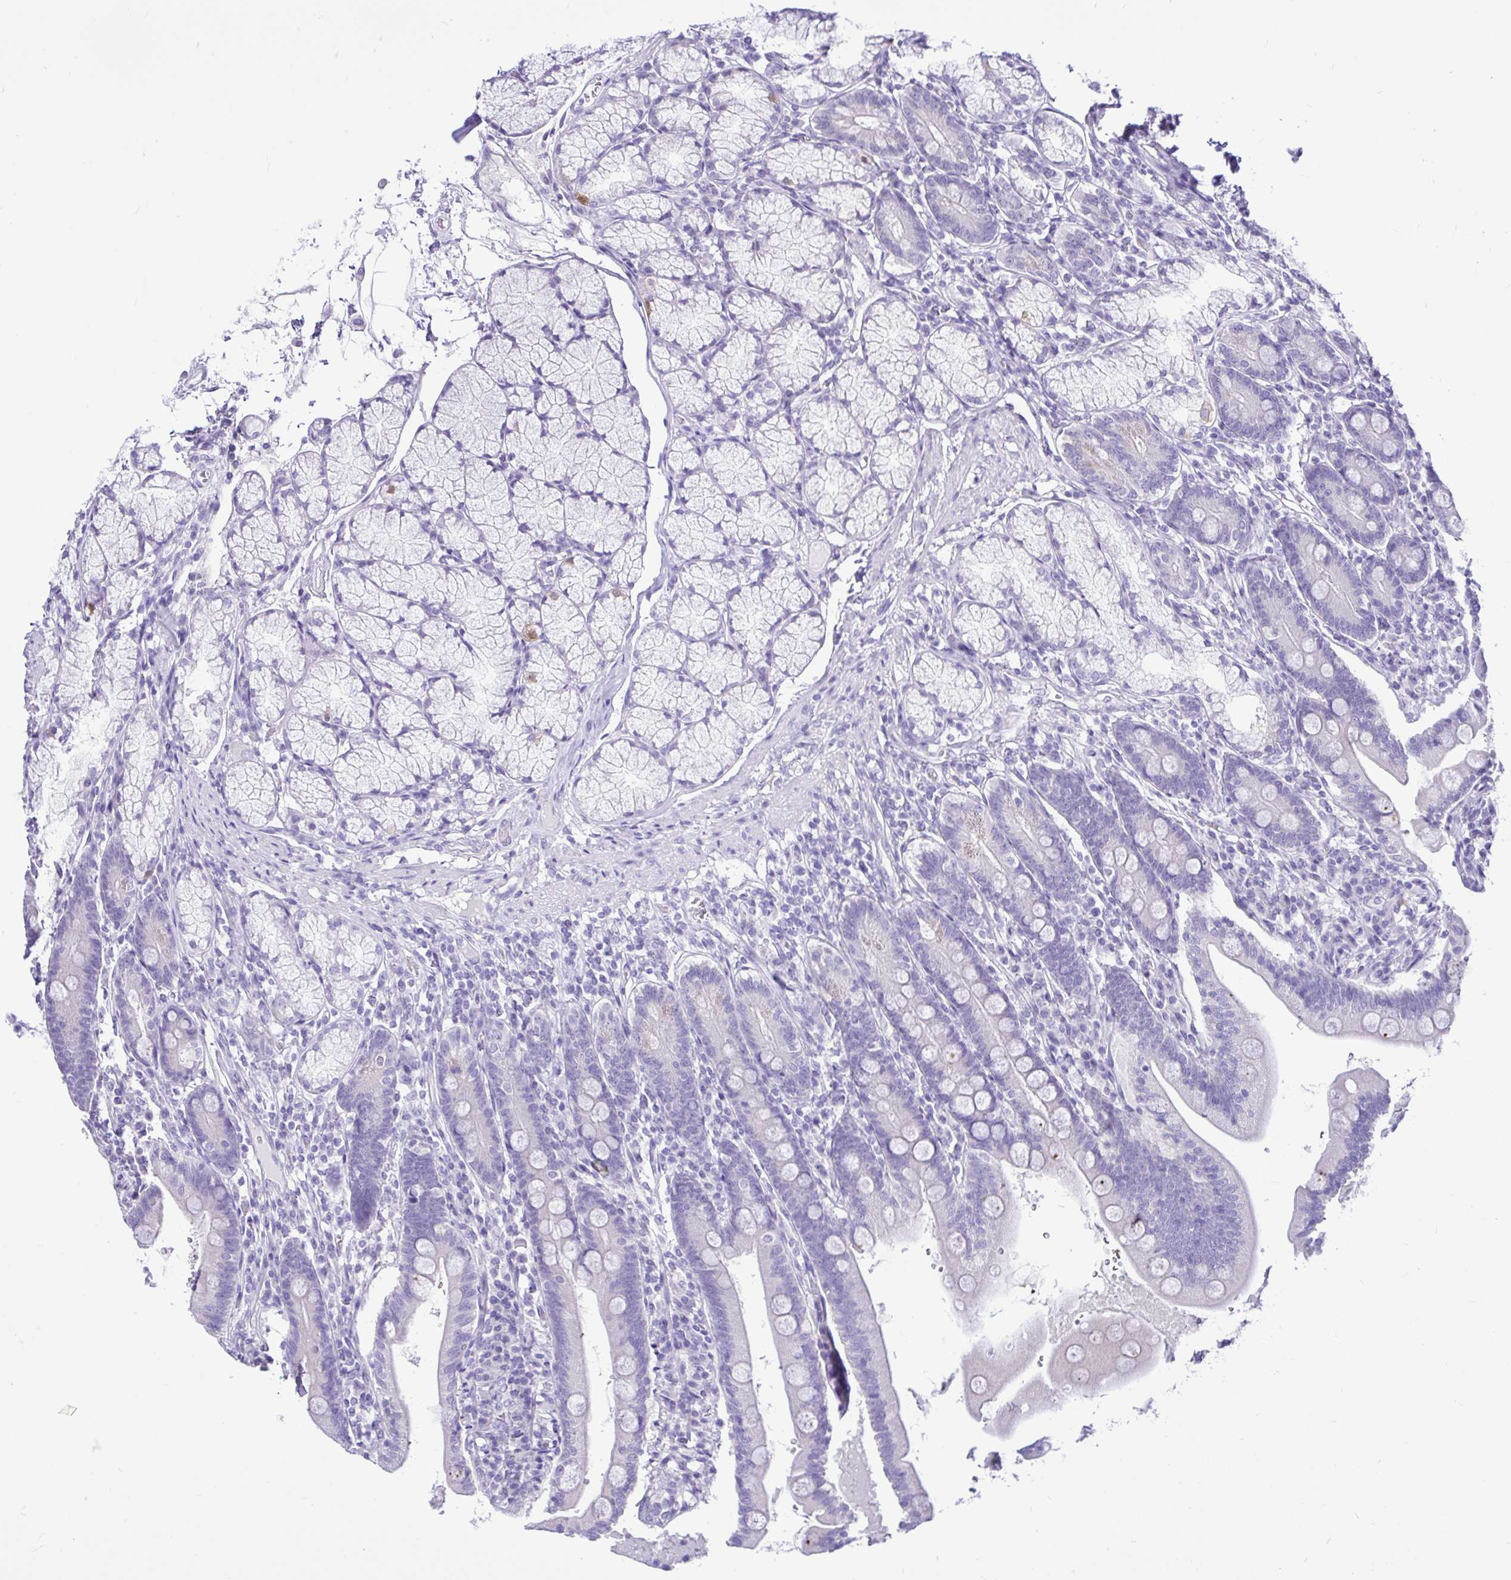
{"staining": {"intensity": "negative", "quantity": "none", "location": "none"}, "tissue": "duodenum", "cell_type": "Glandular cells", "image_type": "normal", "snomed": [{"axis": "morphology", "description": "Normal tissue, NOS"}, {"axis": "topography", "description": "Duodenum"}], "caption": "Image shows no significant protein staining in glandular cells of normal duodenum.", "gene": "CYP19A1", "patient": {"sex": "female", "age": 67}}